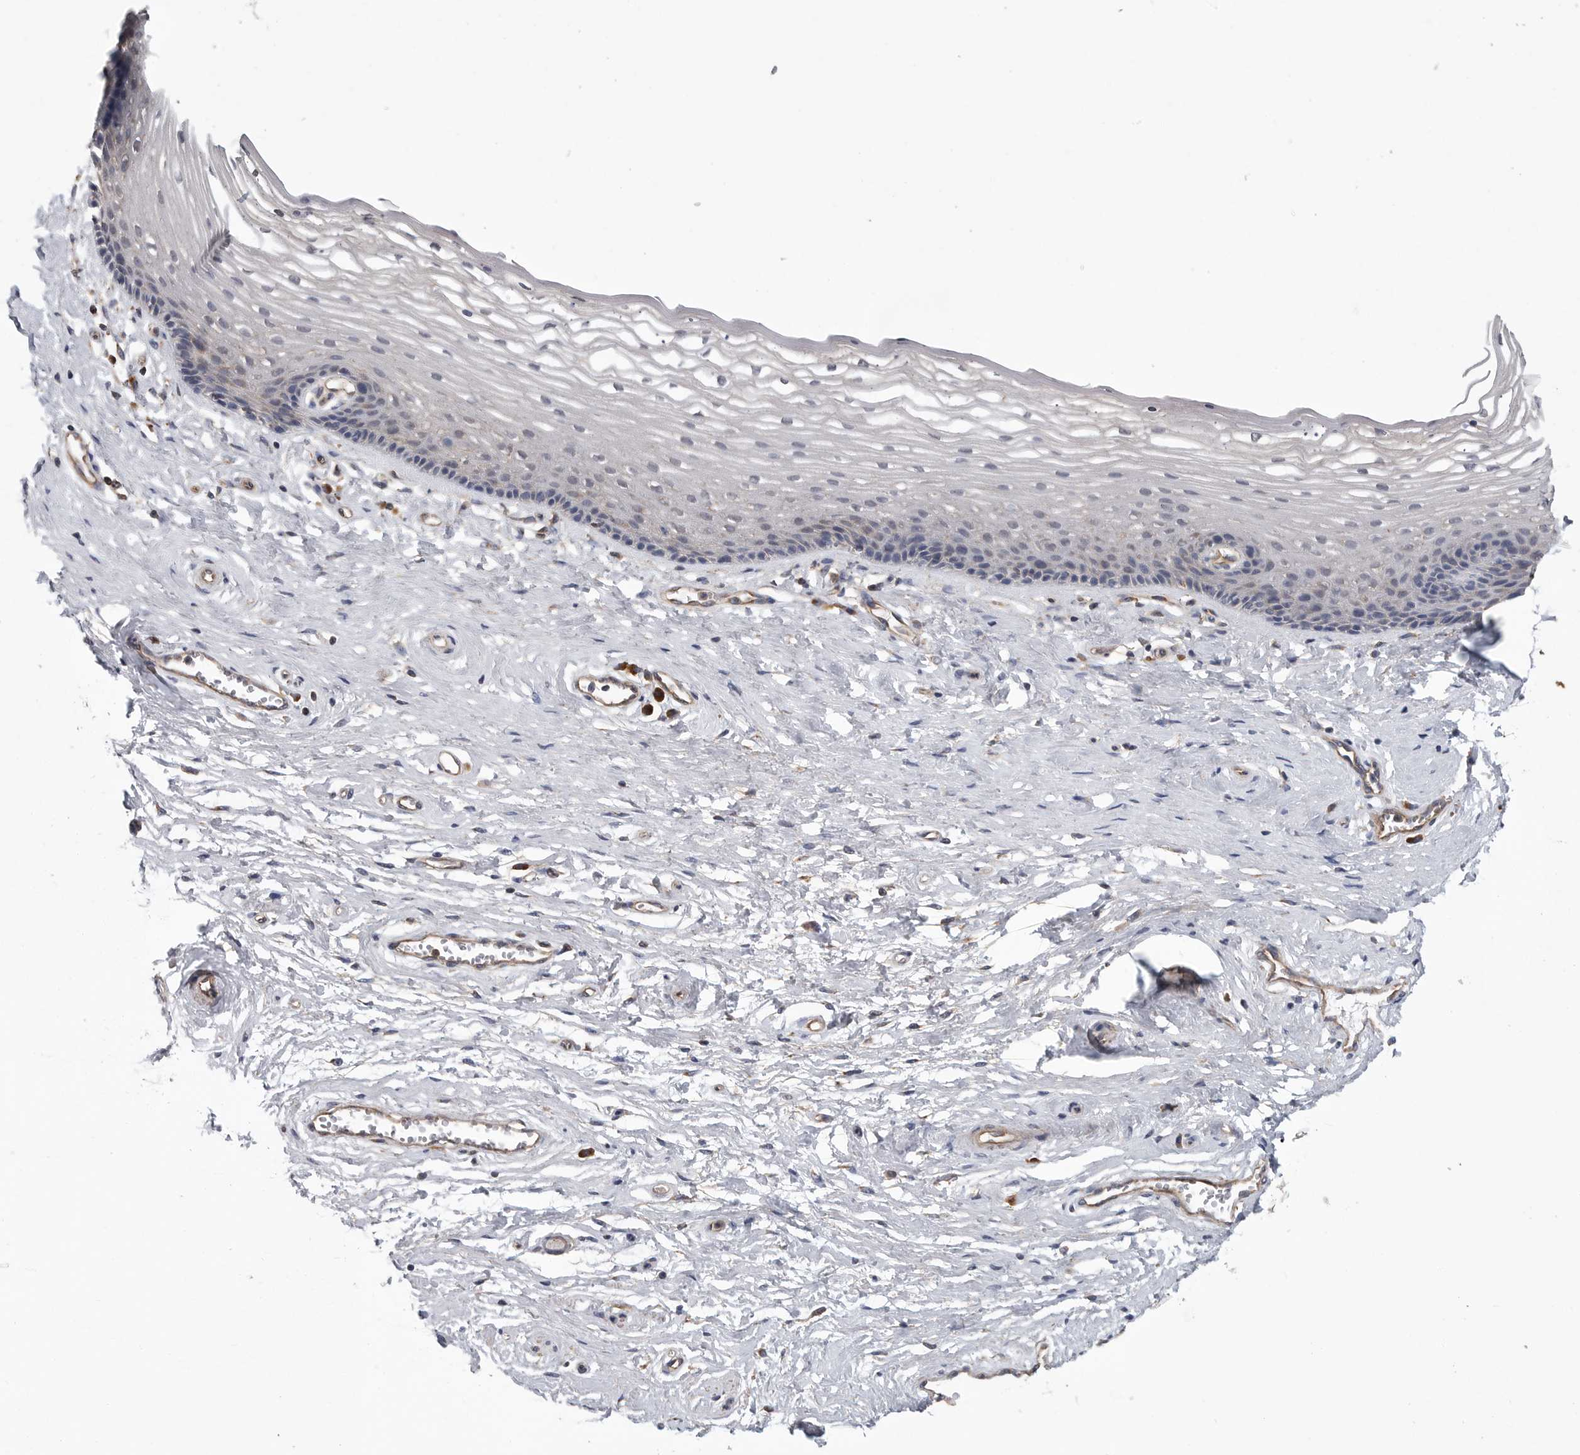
{"staining": {"intensity": "weak", "quantity": "<25%", "location": "cytoplasmic/membranous"}, "tissue": "vagina", "cell_type": "Squamous epithelial cells", "image_type": "normal", "snomed": [{"axis": "morphology", "description": "Normal tissue, NOS"}, {"axis": "topography", "description": "Vagina"}], "caption": "IHC photomicrograph of unremarkable vagina: human vagina stained with DAB (3,3'-diaminobenzidine) reveals no significant protein expression in squamous epithelial cells. (DAB (3,3'-diaminobenzidine) immunohistochemistry (IHC) visualized using brightfield microscopy, high magnification).", "gene": "OXR1", "patient": {"sex": "female", "age": 46}}